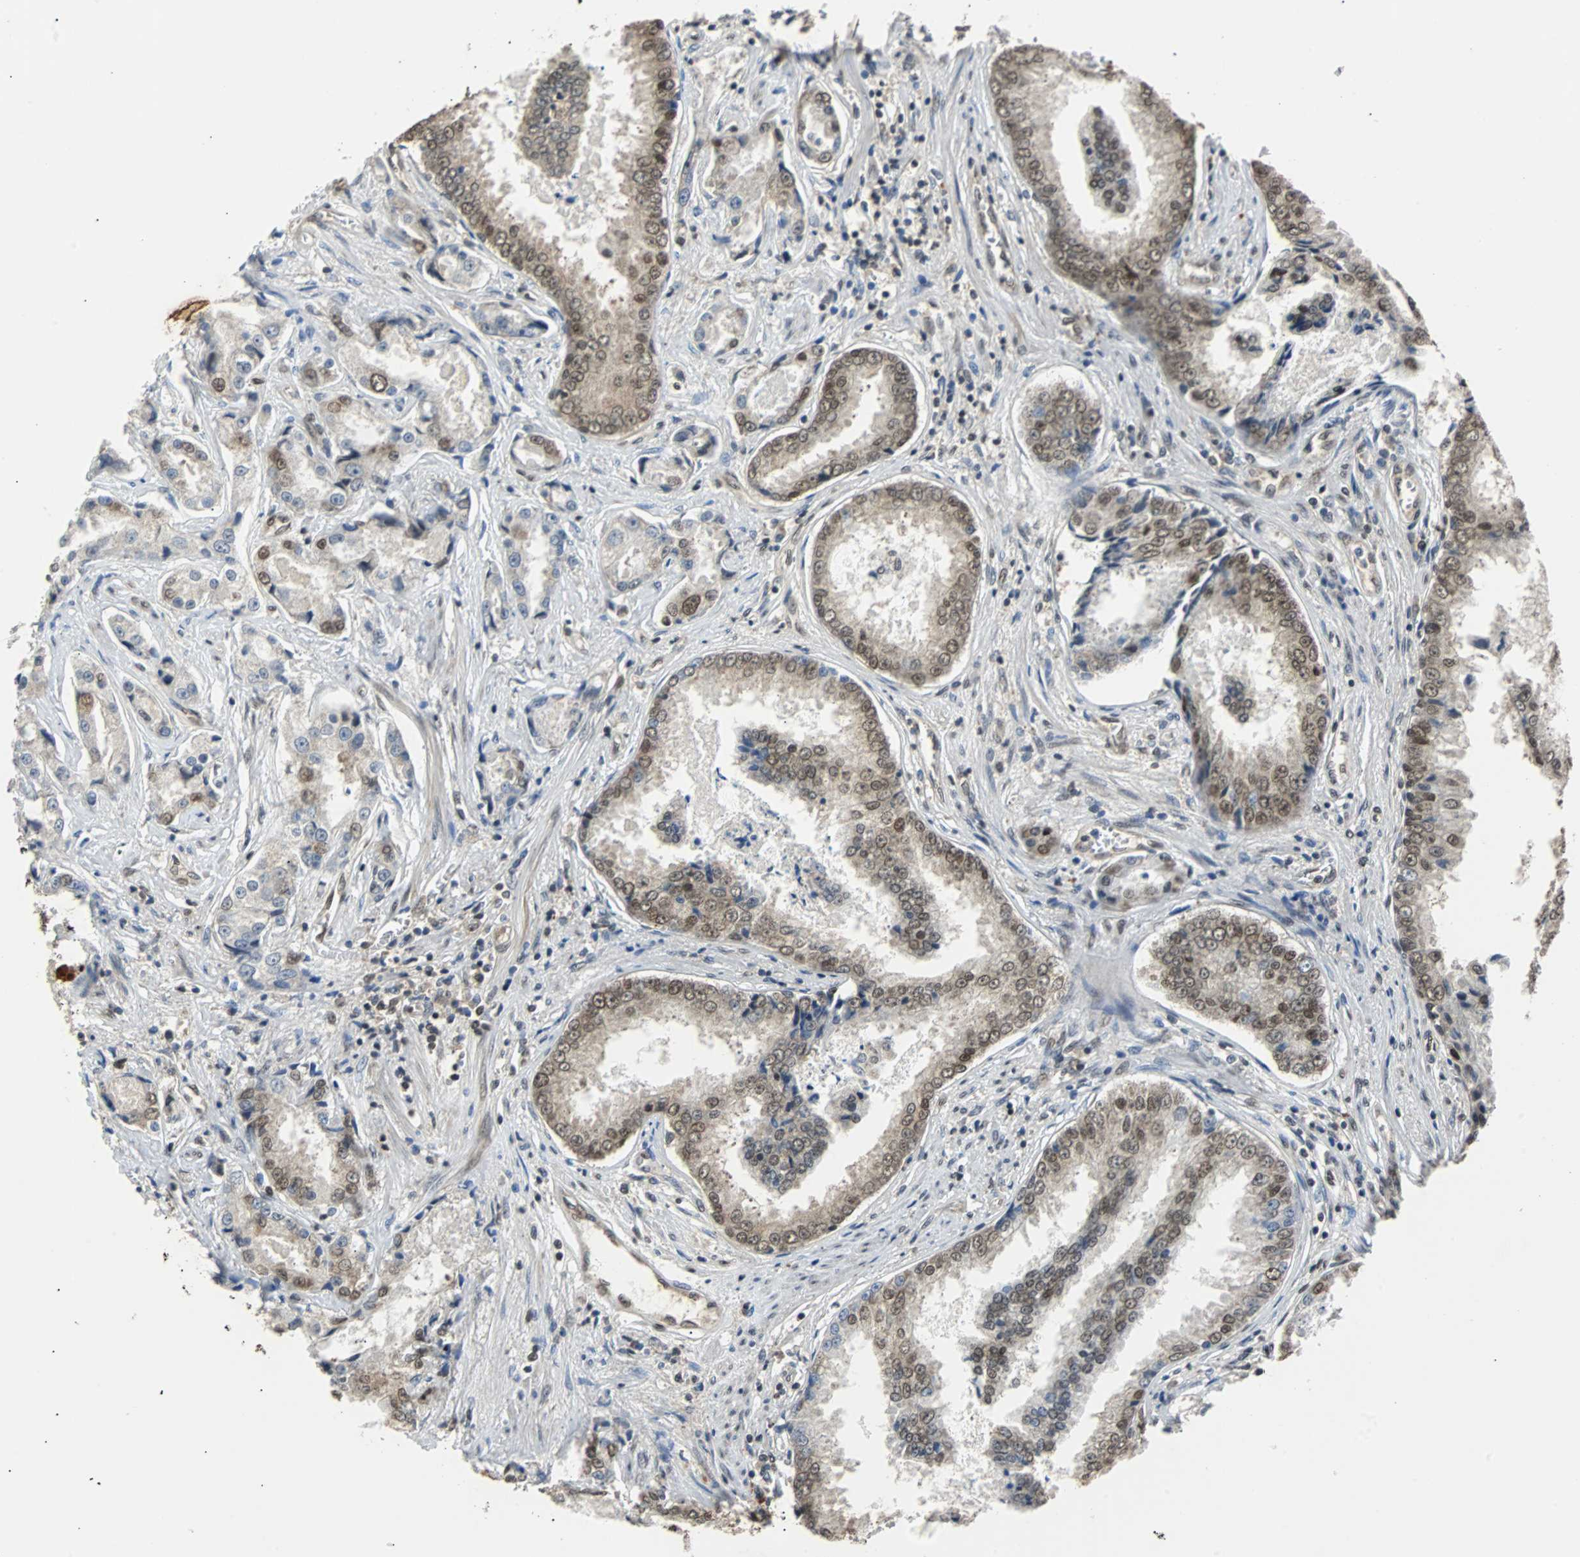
{"staining": {"intensity": "moderate", "quantity": ">75%", "location": "nuclear"}, "tissue": "prostate cancer", "cell_type": "Tumor cells", "image_type": "cancer", "snomed": [{"axis": "morphology", "description": "Adenocarcinoma, High grade"}, {"axis": "topography", "description": "Prostate"}], "caption": "Brown immunohistochemical staining in prostate high-grade adenocarcinoma exhibits moderate nuclear positivity in approximately >75% of tumor cells.", "gene": "PHC1", "patient": {"sex": "male", "age": 73}}